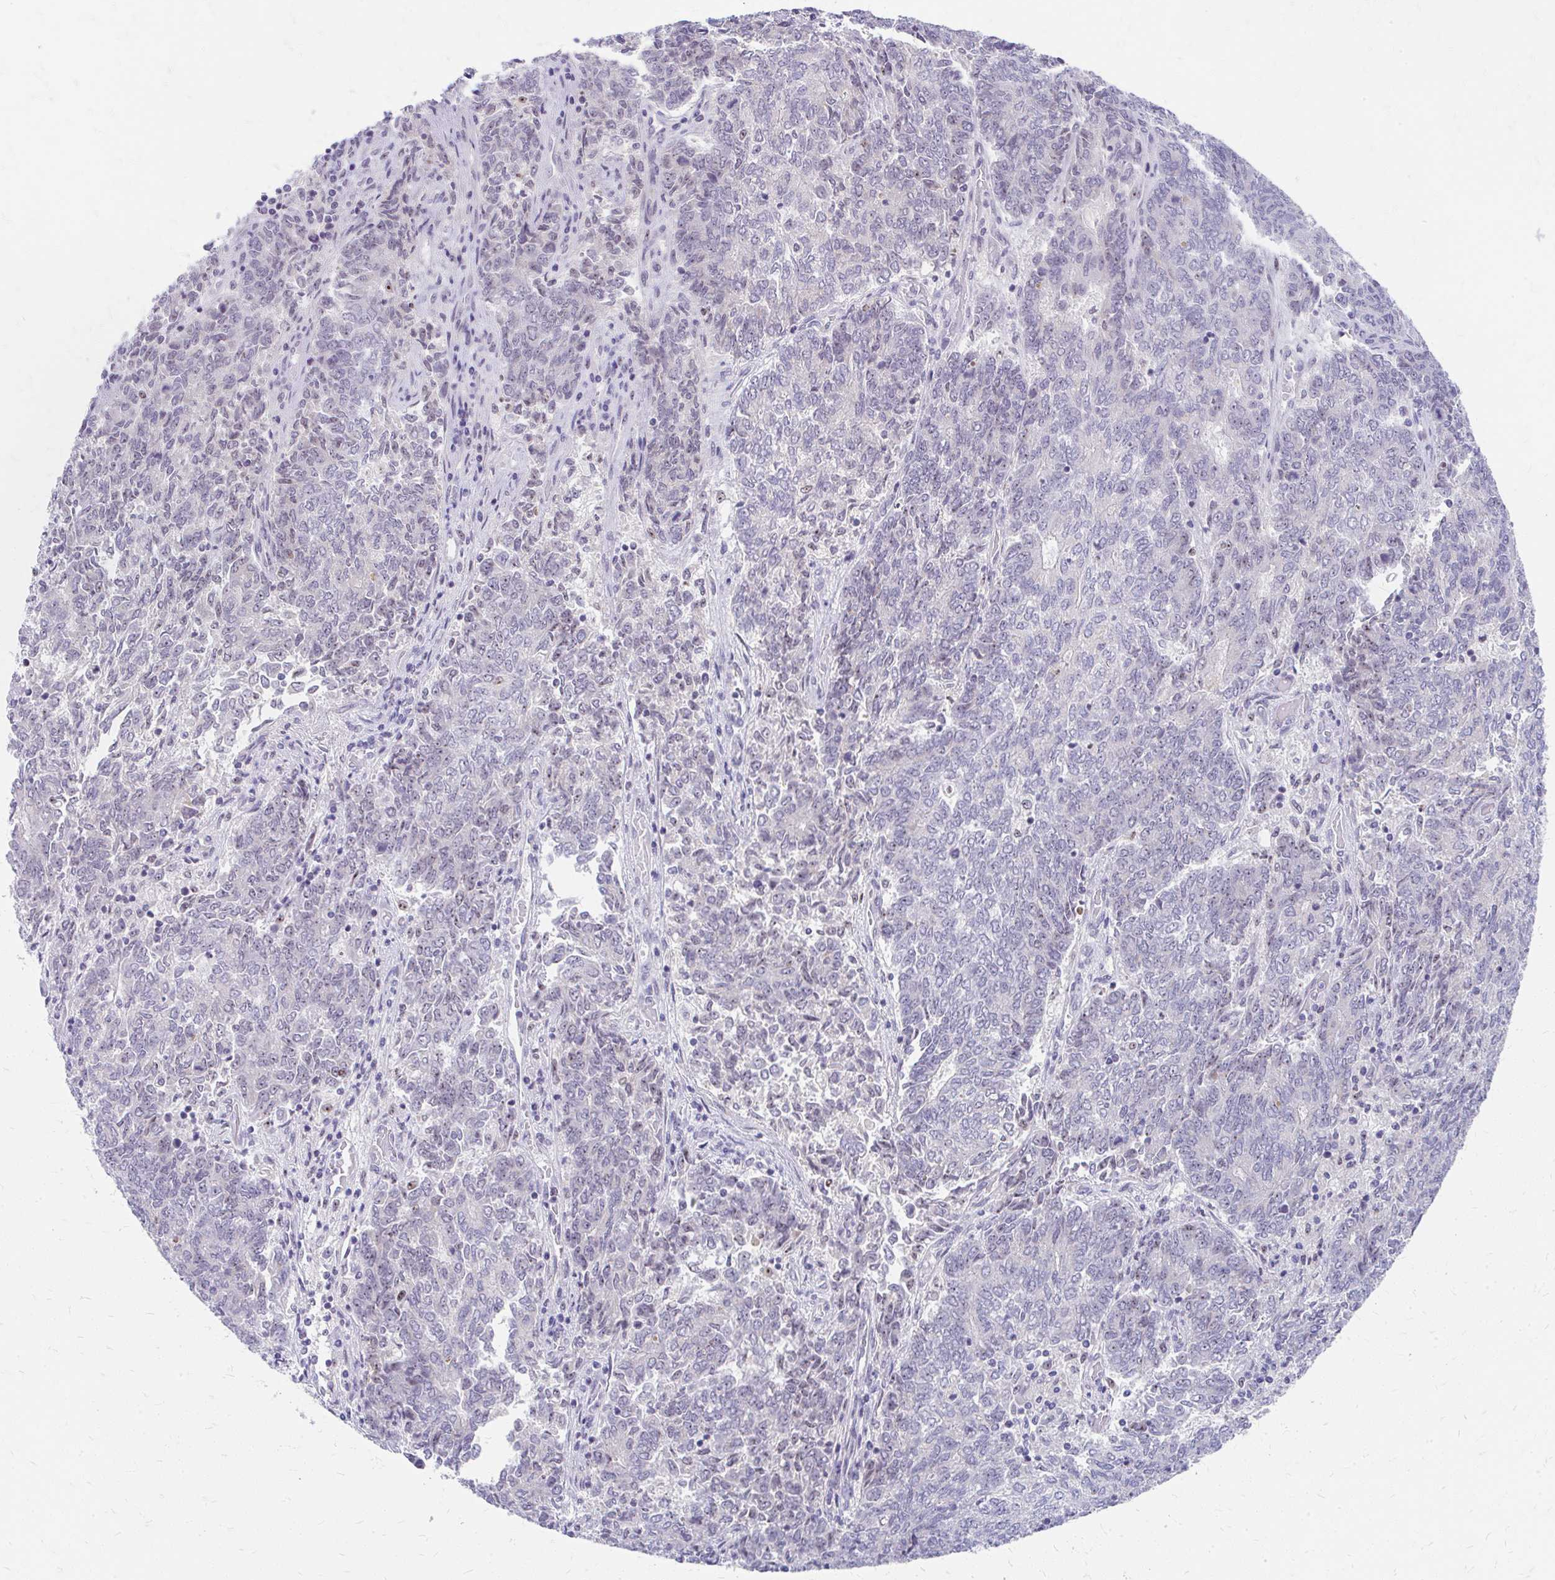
{"staining": {"intensity": "weak", "quantity": "<25%", "location": "nuclear"}, "tissue": "endometrial cancer", "cell_type": "Tumor cells", "image_type": "cancer", "snomed": [{"axis": "morphology", "description": "Adenocarcinoma, NOS"}, {"axis": "topography", "description": "Endometrium"}], "caption": "An immunohistochemistry (IHC) micrograph of adenocarcinoma (endometrial) is shown. There is no staining in tumor cells of adenocarcinoma (endometrial).", "gene": "GTF2H1", "patient": {"sex": "female", "age": 80}}